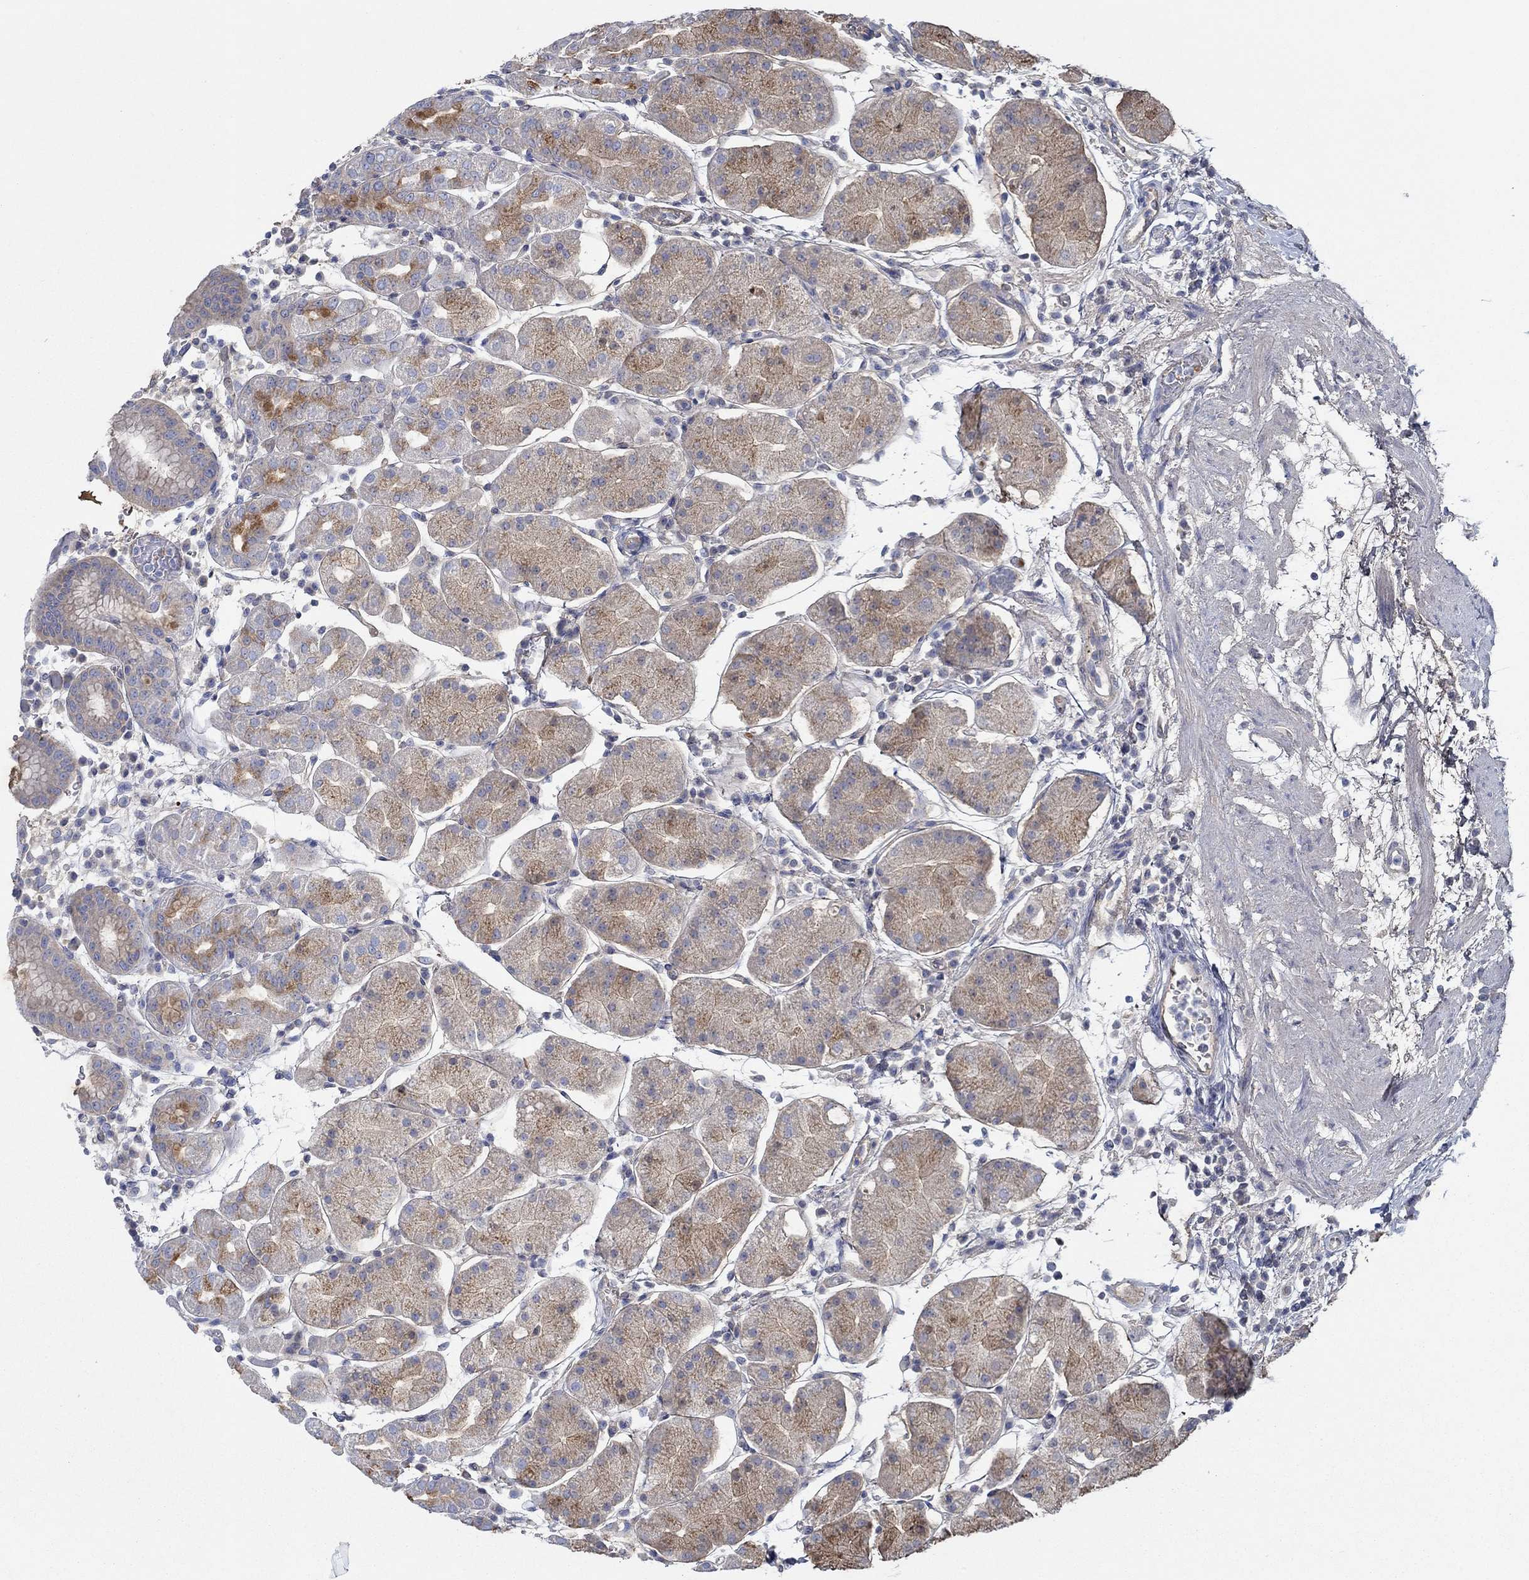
{"staining": {"intensity": "strong", "quantity": "25%-75%", "location": "cytoplasmic/membranous"}, "tissue": "stomach", "cell_type": "Glandular cells", "image_type": "normal", "snomed": [{"axis": "morphology", "description": "Normal tissue, NOS"}, {"axis": "topography", "description": "Stomach"}], "caption": "IHC (DAB (3,3'-diaminobenzidine)) staining of normal stomach reveals strong cytoplasmic/membranous protein staining in about 25%-75% of glandular cells.", "gene": "SPAG9", "patient": {"sex": "male", "age": 54}}